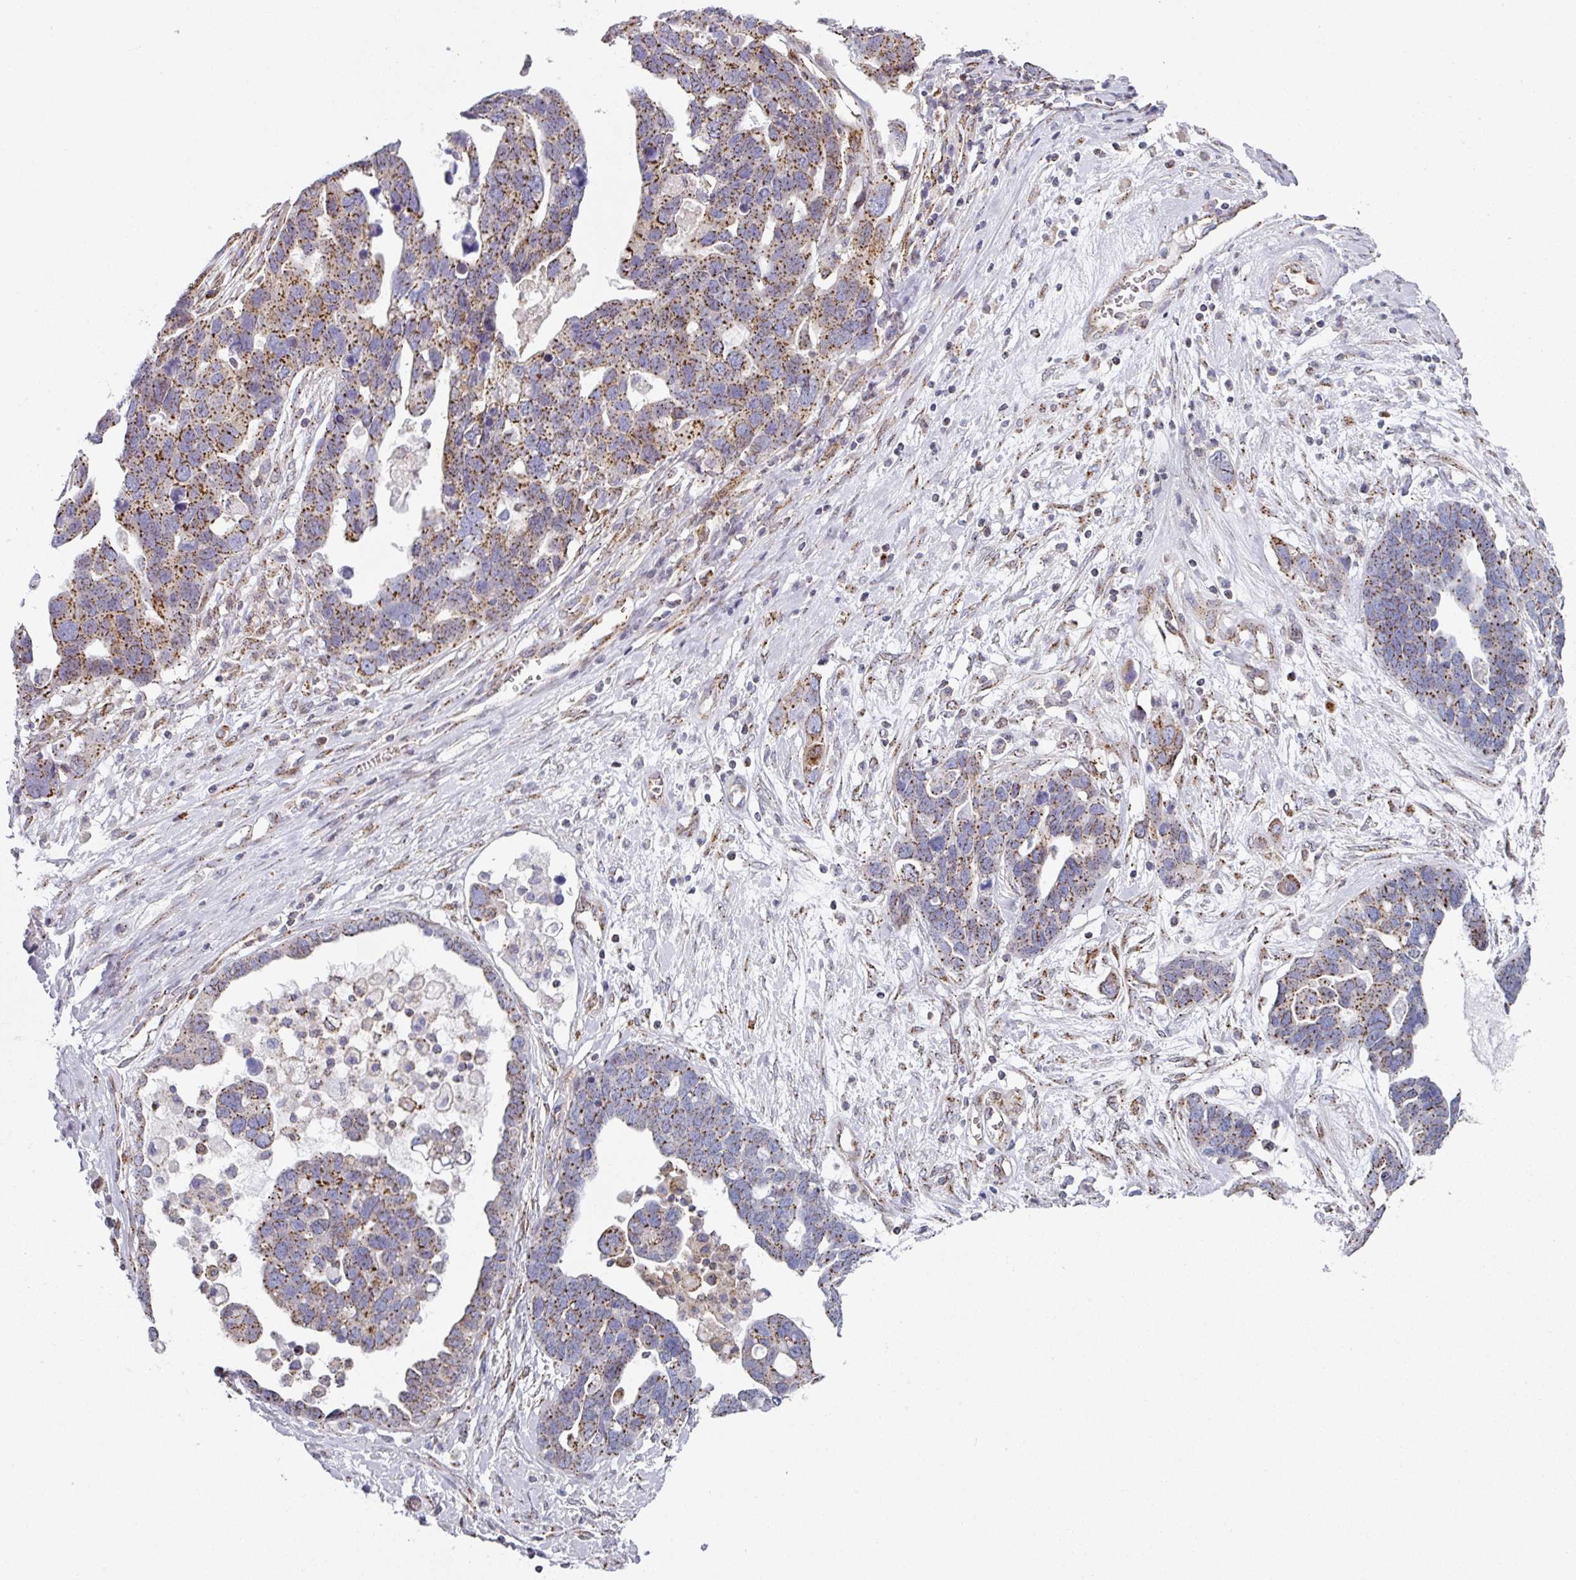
{"staining": {"intensity": "strong", "quantity": "25%-75%", "location": "cytoplasmic/membranous"}, "tissue": "ovarian cancer", "cell_type": "Tumor cells", "image_type": "cancer", "snomed": [{"axis": "morphology", "description": "Cystadenocarcinoma, serous, NOS"}, {"axis": "topography", "description": "Ovary"}], "caption": "This is a photomicrograph of immunohistochemistry (IHC) staining of ovarian cancer (serous cystadenocarcinoma), which shows strong positivity in the cytoplasmic/membranous of tumor cells.", "gene": "CCDC85B", "patient": {"sex": "female", "age": 54}}